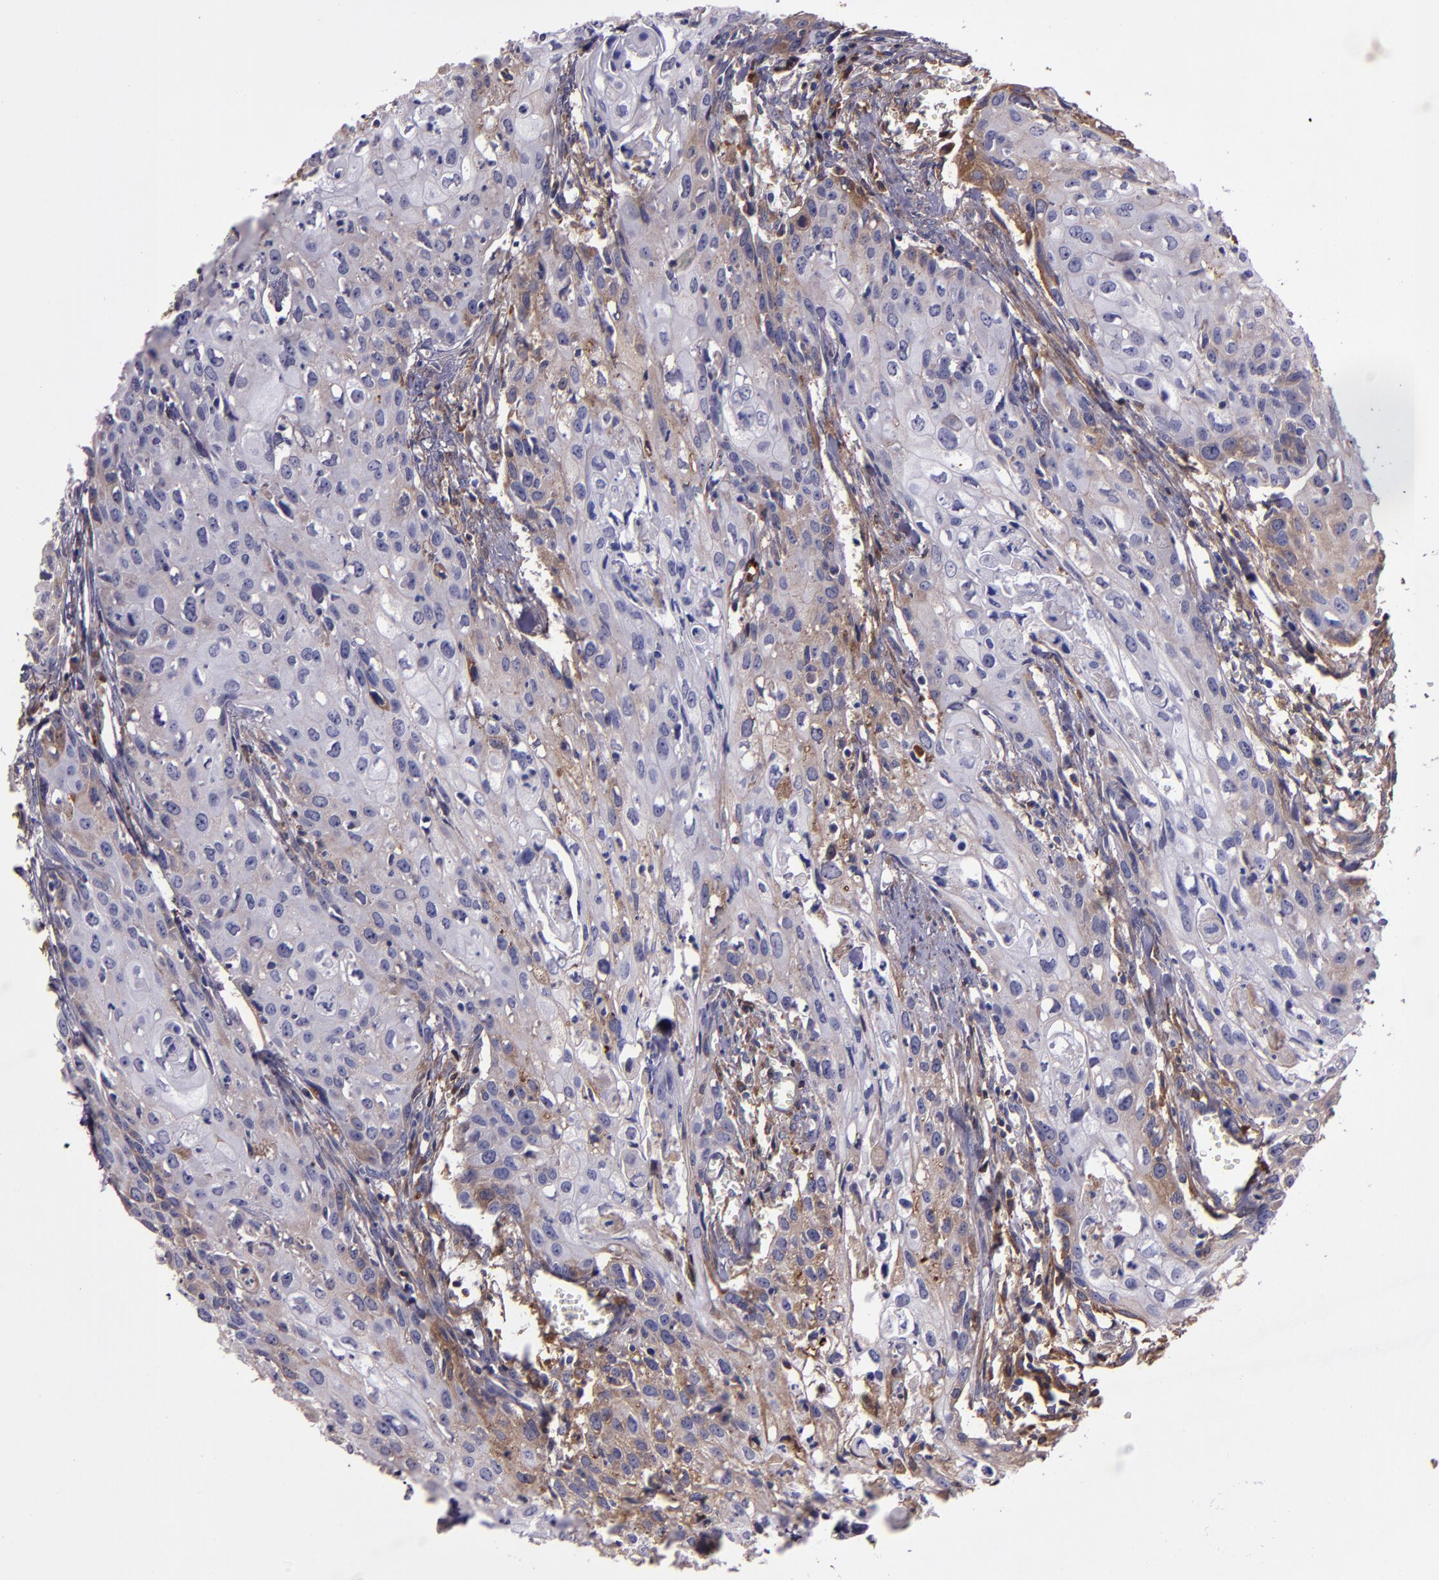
{"staining": {"intensity": "weak", "quantity": "<25%", "location": "cytoplasmic/membranous"}, "tissue": "urothelial cancer", "cell_type": "Tumor cells", "image_type": "cancer", "snomed": [{"axis": "morphology", "description": "Urothelial carcinoma, High grade"}, {"axis": "topography", "description": "Urinary bladder"}], "caption": "This is an IHC histopathology image of human urothelial cancer. There is no expression in tumor cells.", "gene": "A2M", "patient": {"sex": "male", "age": 54}}